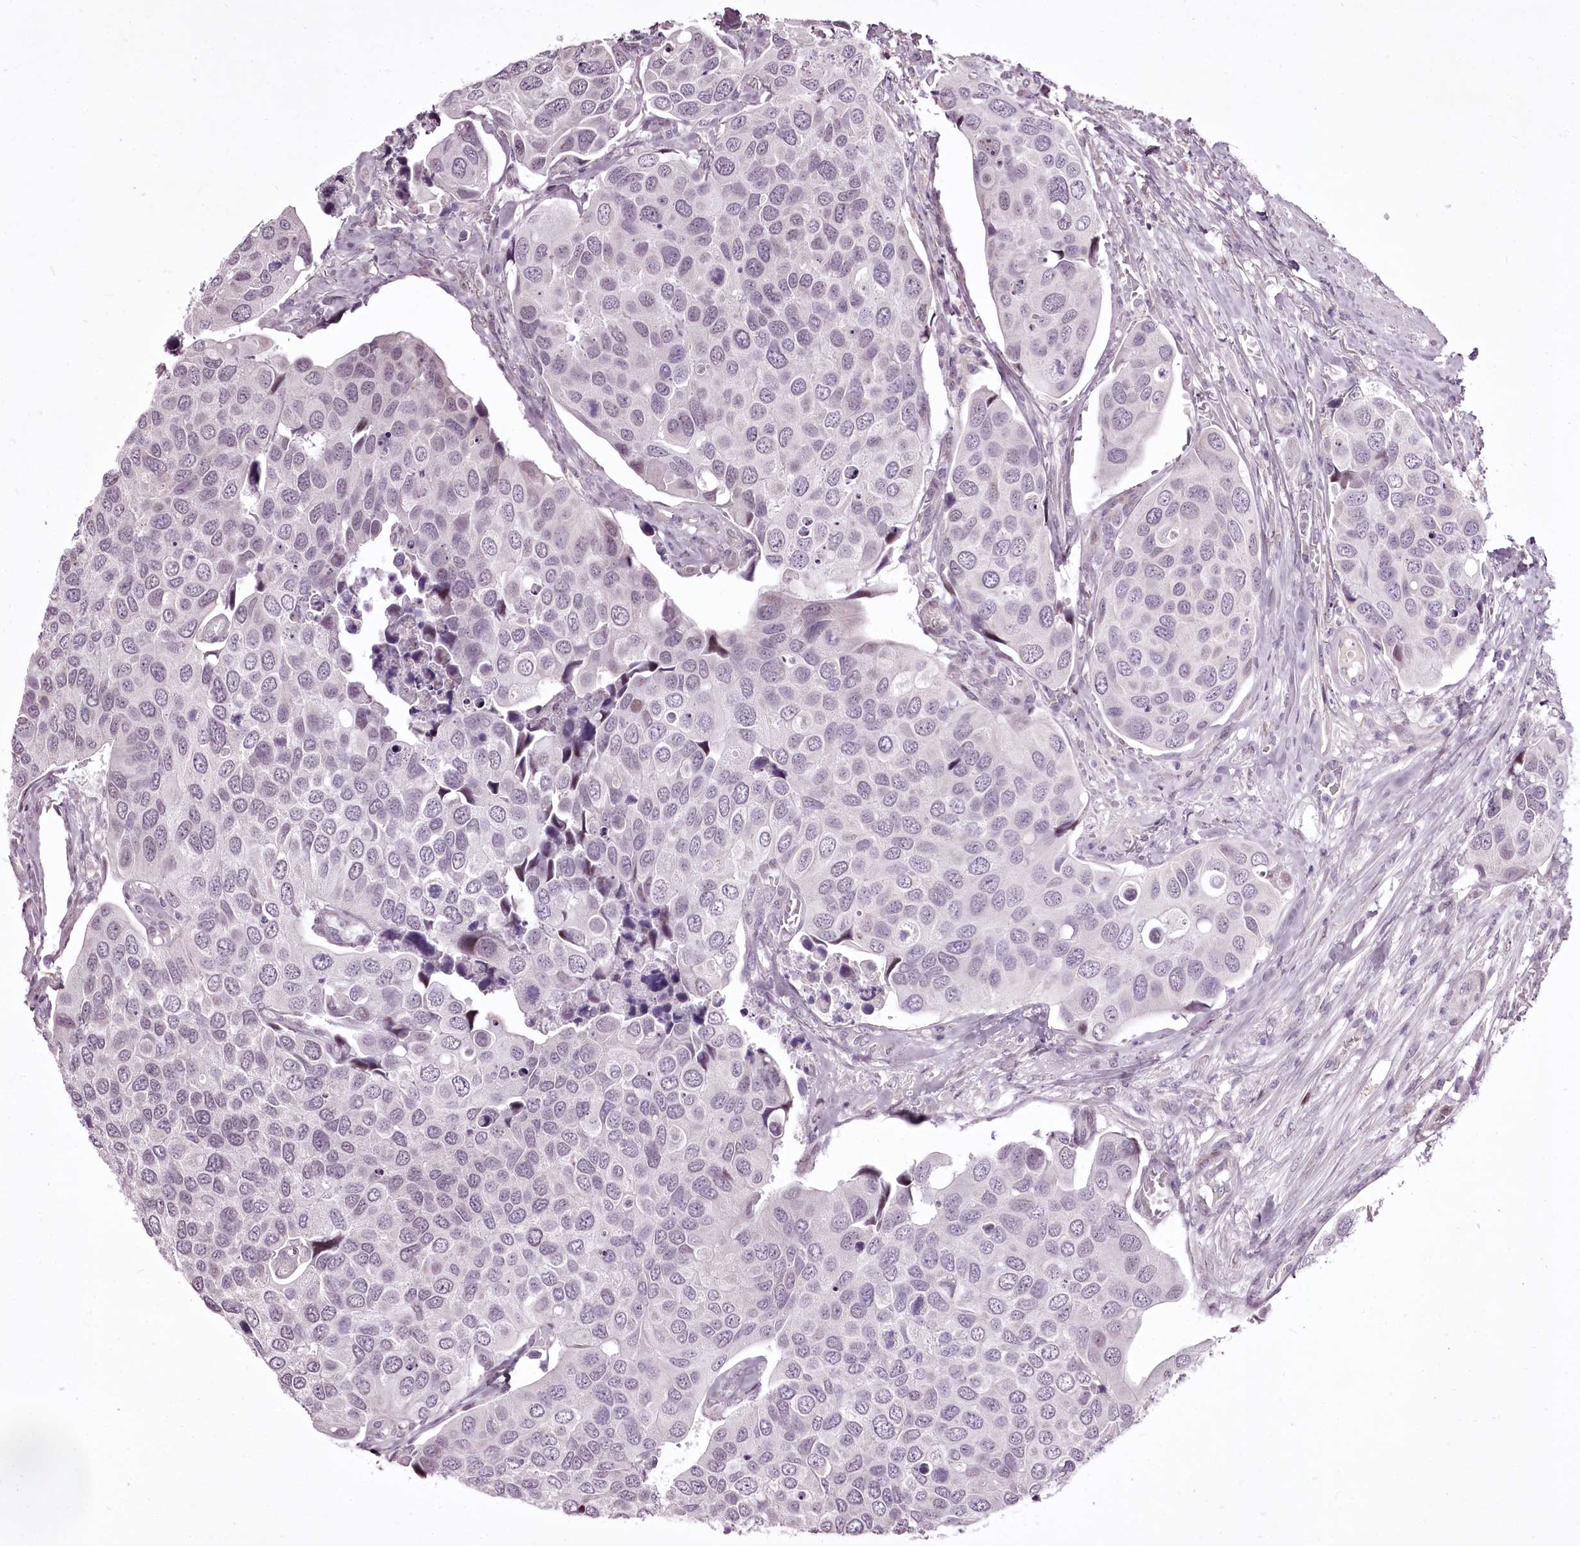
{"staining": {"intensity": "weak", "quantity": "<25%", "location": "nuclear"}, "tissue": "urothelial cancer", "cell_type": "Tumor cells", "image_type": "cancer", "snomed": [{"axis": "morphology", "description": "Urothelial carcinoma, High grade"}, {"axis": "topography", "description": "Urinary bladder"}], "caption": "High power microscopy photomicrograph of an IHC image of urothelial cancer, revealing no significant positivity in tumor cells. (IHC, brightfield microscopy, high magnification).", "gene": "C1orf56", "patient": {"sex": "male", "age": 74}}